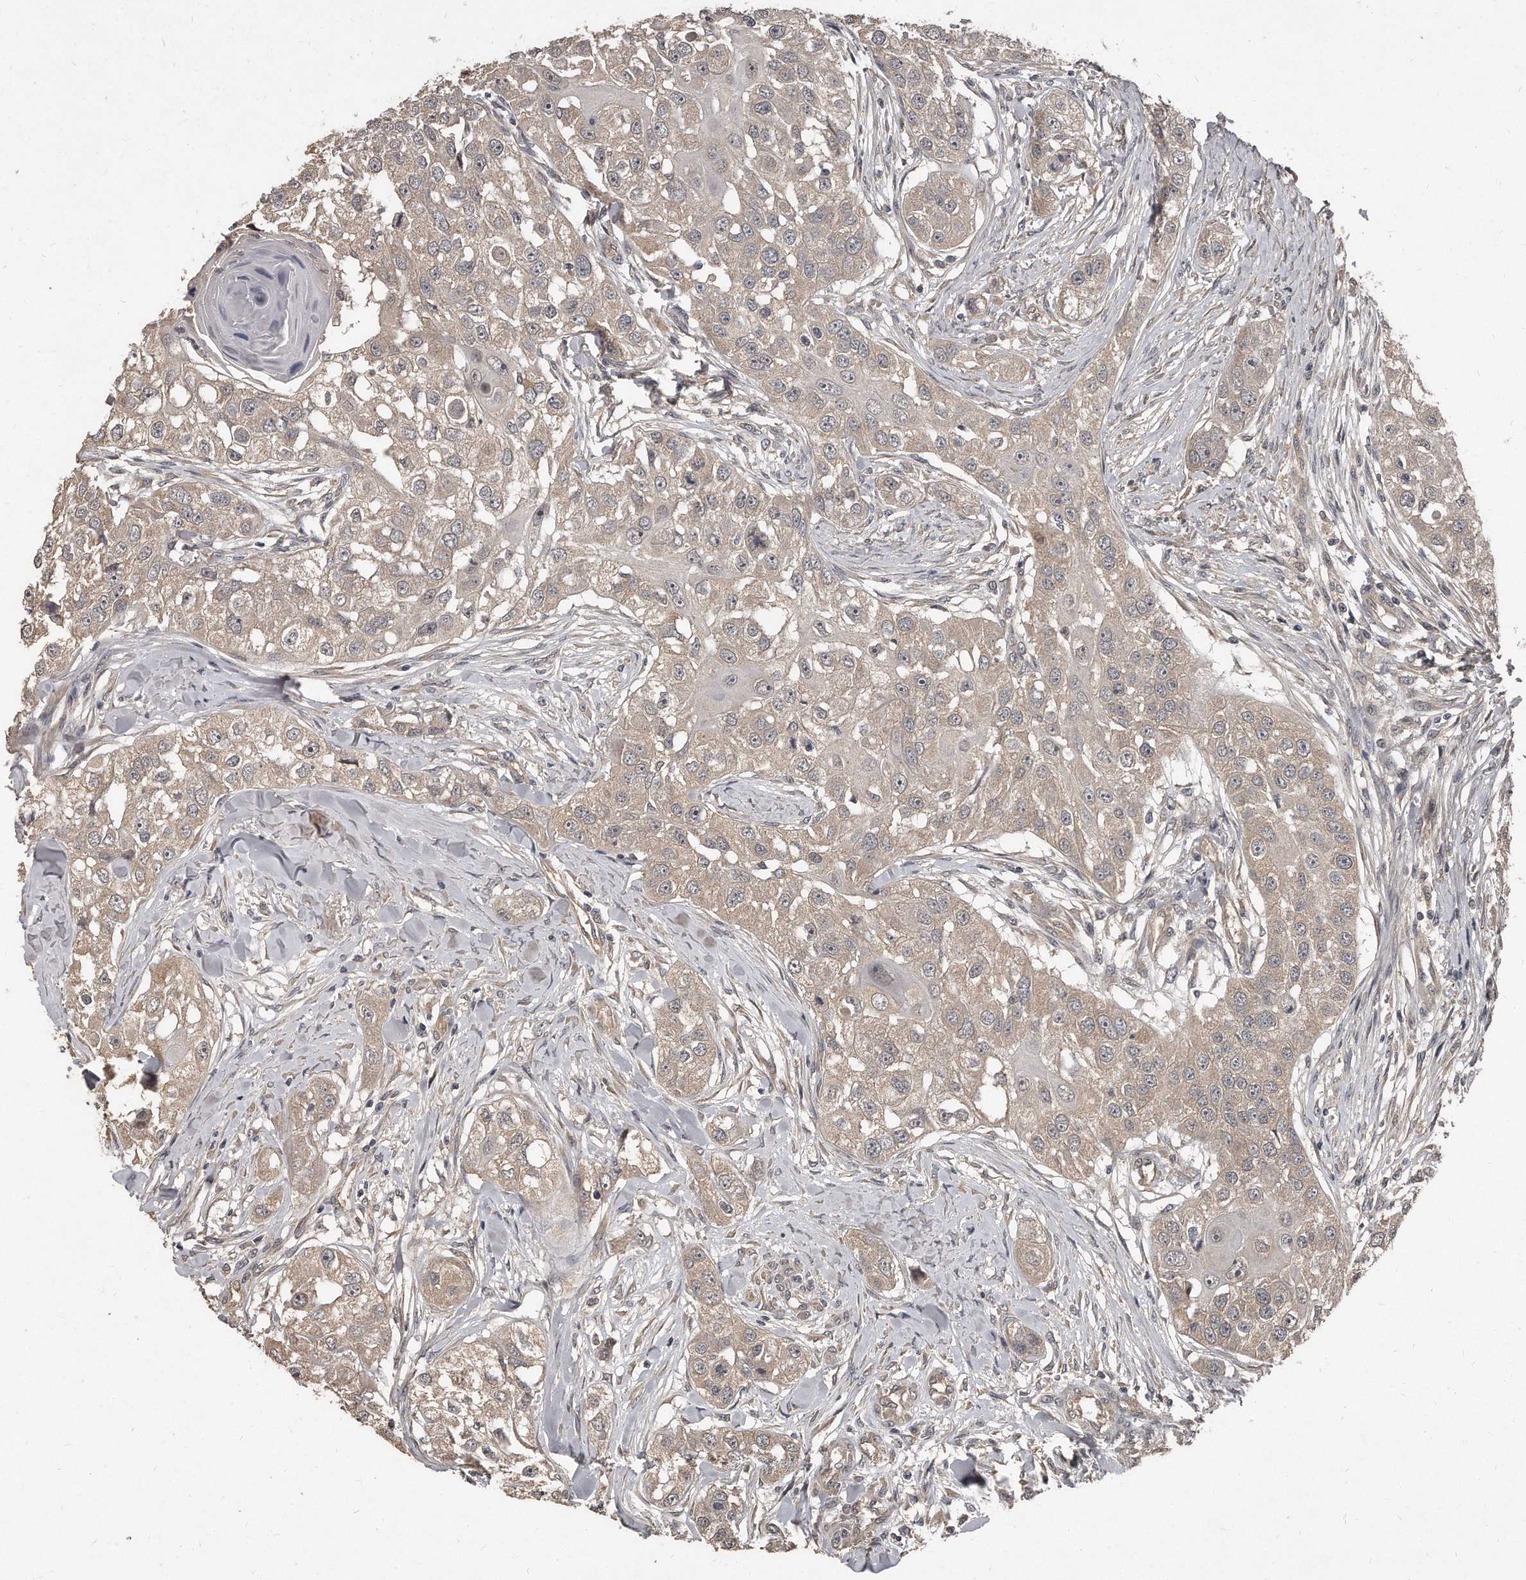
{"staining": {"intensity": "weak", "quantity": ">75%", "location": "cytoplasmic/membranous"}, "tissue": "head and neck cancer", "cell_type": "Tumor cells", "image_type": "cancer", "snomed": [{"axis": "morphology", "description": "Normal tissue, NOS"}, {"axis": "morphology", "description": "Squamous cell carcinoma, NOS"}, {"axis": "topography", "description": "Skeletal muscle"}, {"axis": "topography", "description": "Head-Neck"}], "caption": "Immunohistochemistry (IHC) of human head and neck cancer demonstrates low levels of weak cytoplasmic/membranous expression in about >75% of tumor cells.", "gene": "GRB10", "patient": {"sex": "male", "age": 51}}